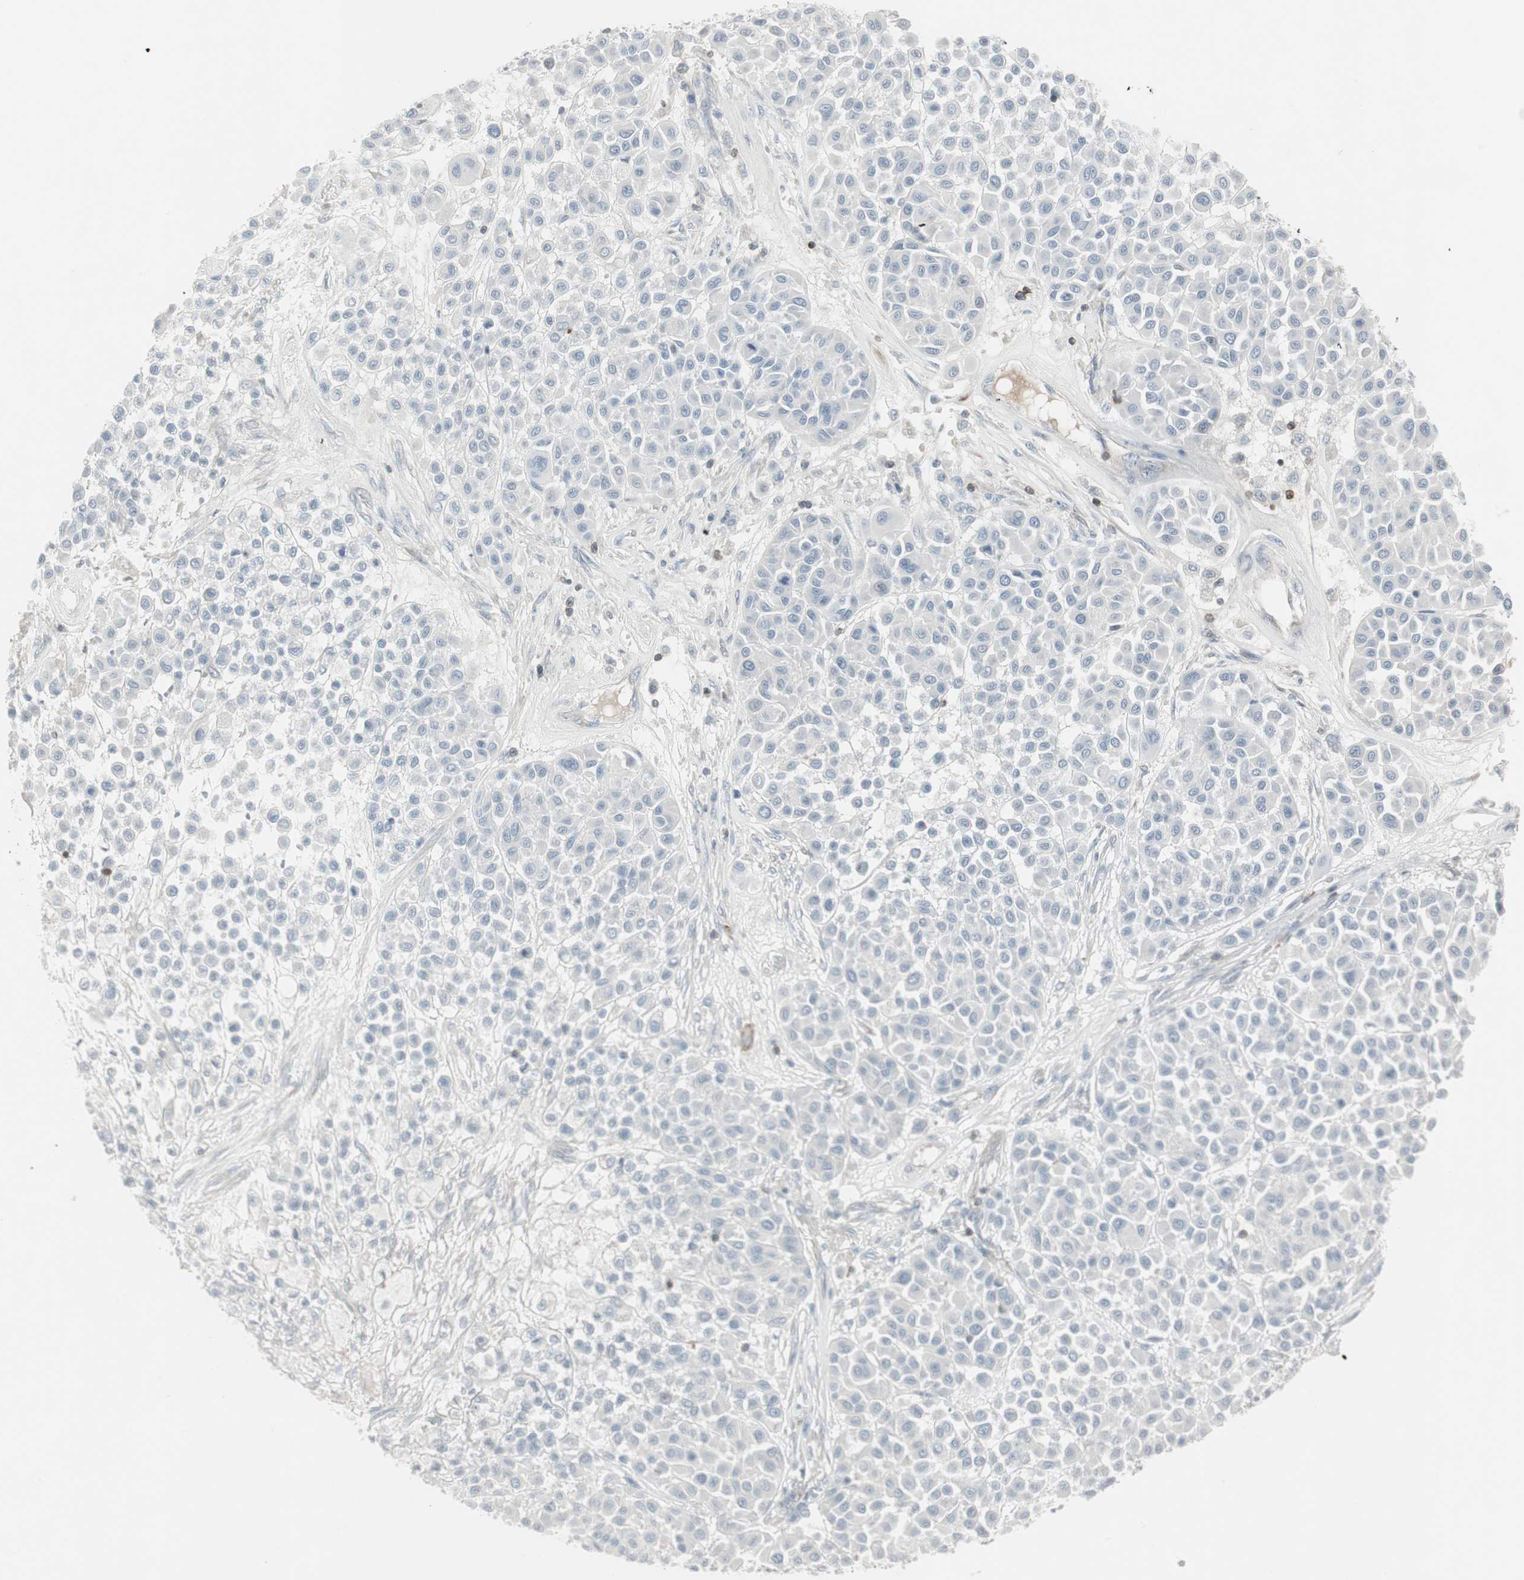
{"staining": {"intensity": "negative", "quantity": "none", "location": "none"}, "tissue": "melanoma", "cell_type": "Tumor cells", "image_type": "cancer", "snomed": [{"axis": "morphology", "description": "Malignant melanoma, Metastatic site"}, {"axis": "topography", "description": "Soft tissue"}], "caption": "There is no significant staining in tumor cells of malignant melanoma (metastatic site). (DAB (3,3'-diaminobenzidine) immunohistochemistry, high magnification).", "gene": "MAP4K4", "patient": {"sex": "male", "age": 41}}